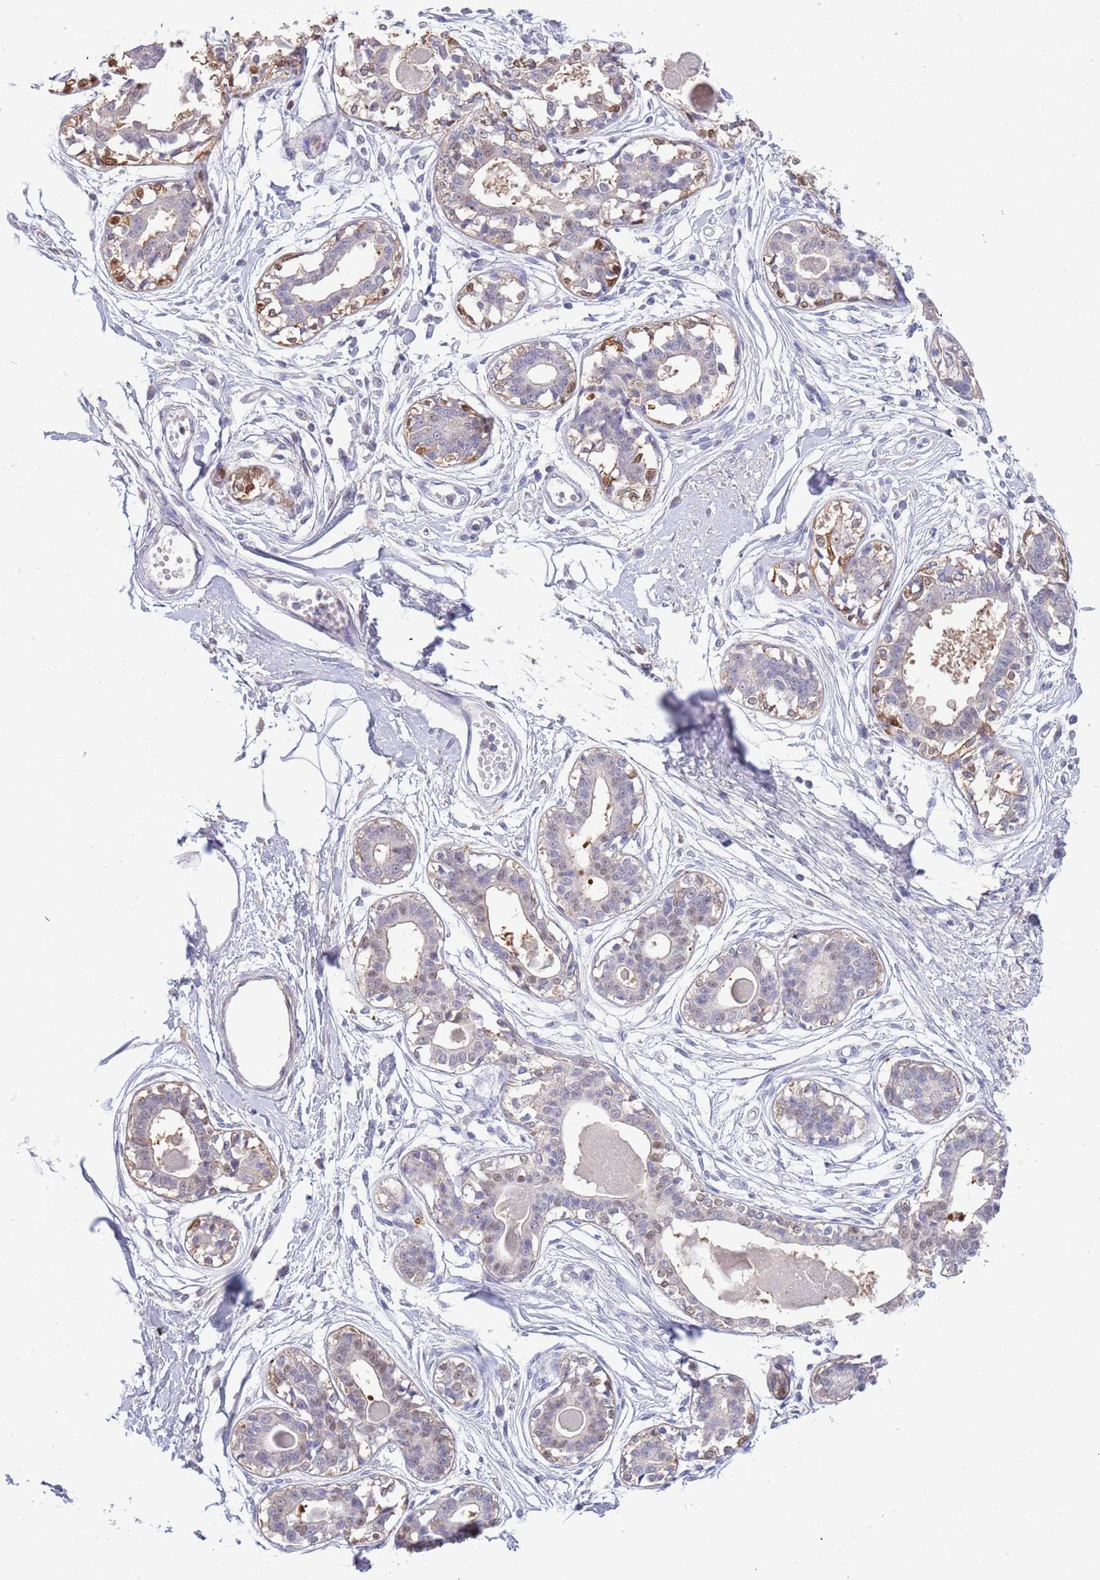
{"staining": {"intensity": "negative", "quantity": "none", "location": "none"}, "tissue": "breast", "cell_type": "Adipocytes", "image_type": "normal", "snomed": [{"axis": "morphology", "description": "Normal tissue, NOS"}, {"axis": "topography", "description": "Breast"}], "caption": "Immunohistochemical staining of benign human breast reveals no significant staining in adipocytes.", "gene": "AP5S1", "patient": {"sex": "female", "age": 45}}